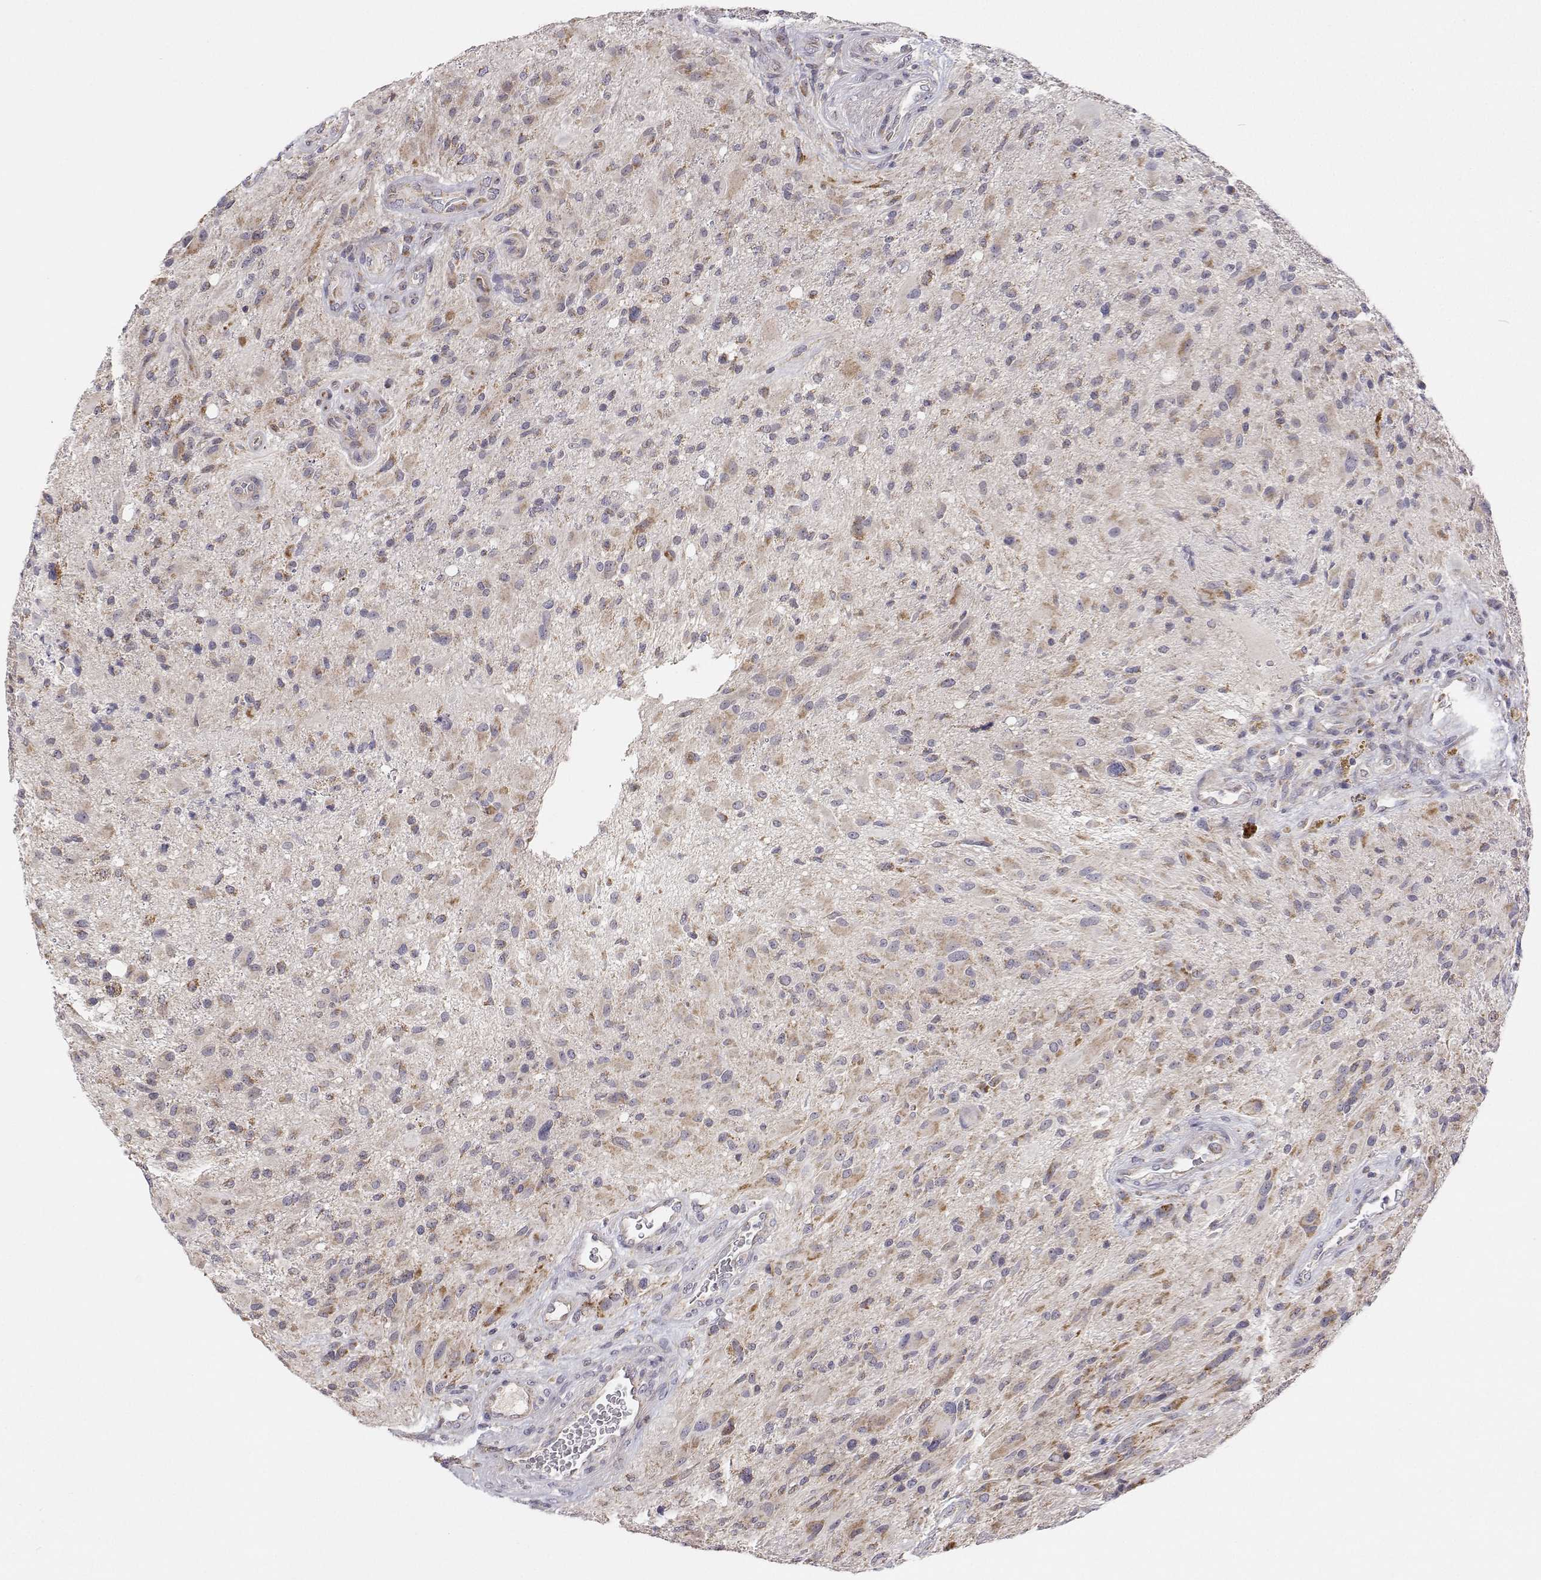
{"staining": {"intensity": "moderate", "quantity": "25%-75%", "location": "cytoplasmic/membranous"}, "tissue": "glioma", "cell_type": "Tumor cells", "image_type": "cancer", "snomed": [{"axis": "morphology", "description": "Glioma, malignant, High grade"}, {"axis": "topography", "description": "Brain"}], "caption": "Human glioma stained with a protein marker demonstrates moderate staining in tumor cells.", "gene": "MRPL3", "patient": {"sex": "male", "age": 53}}